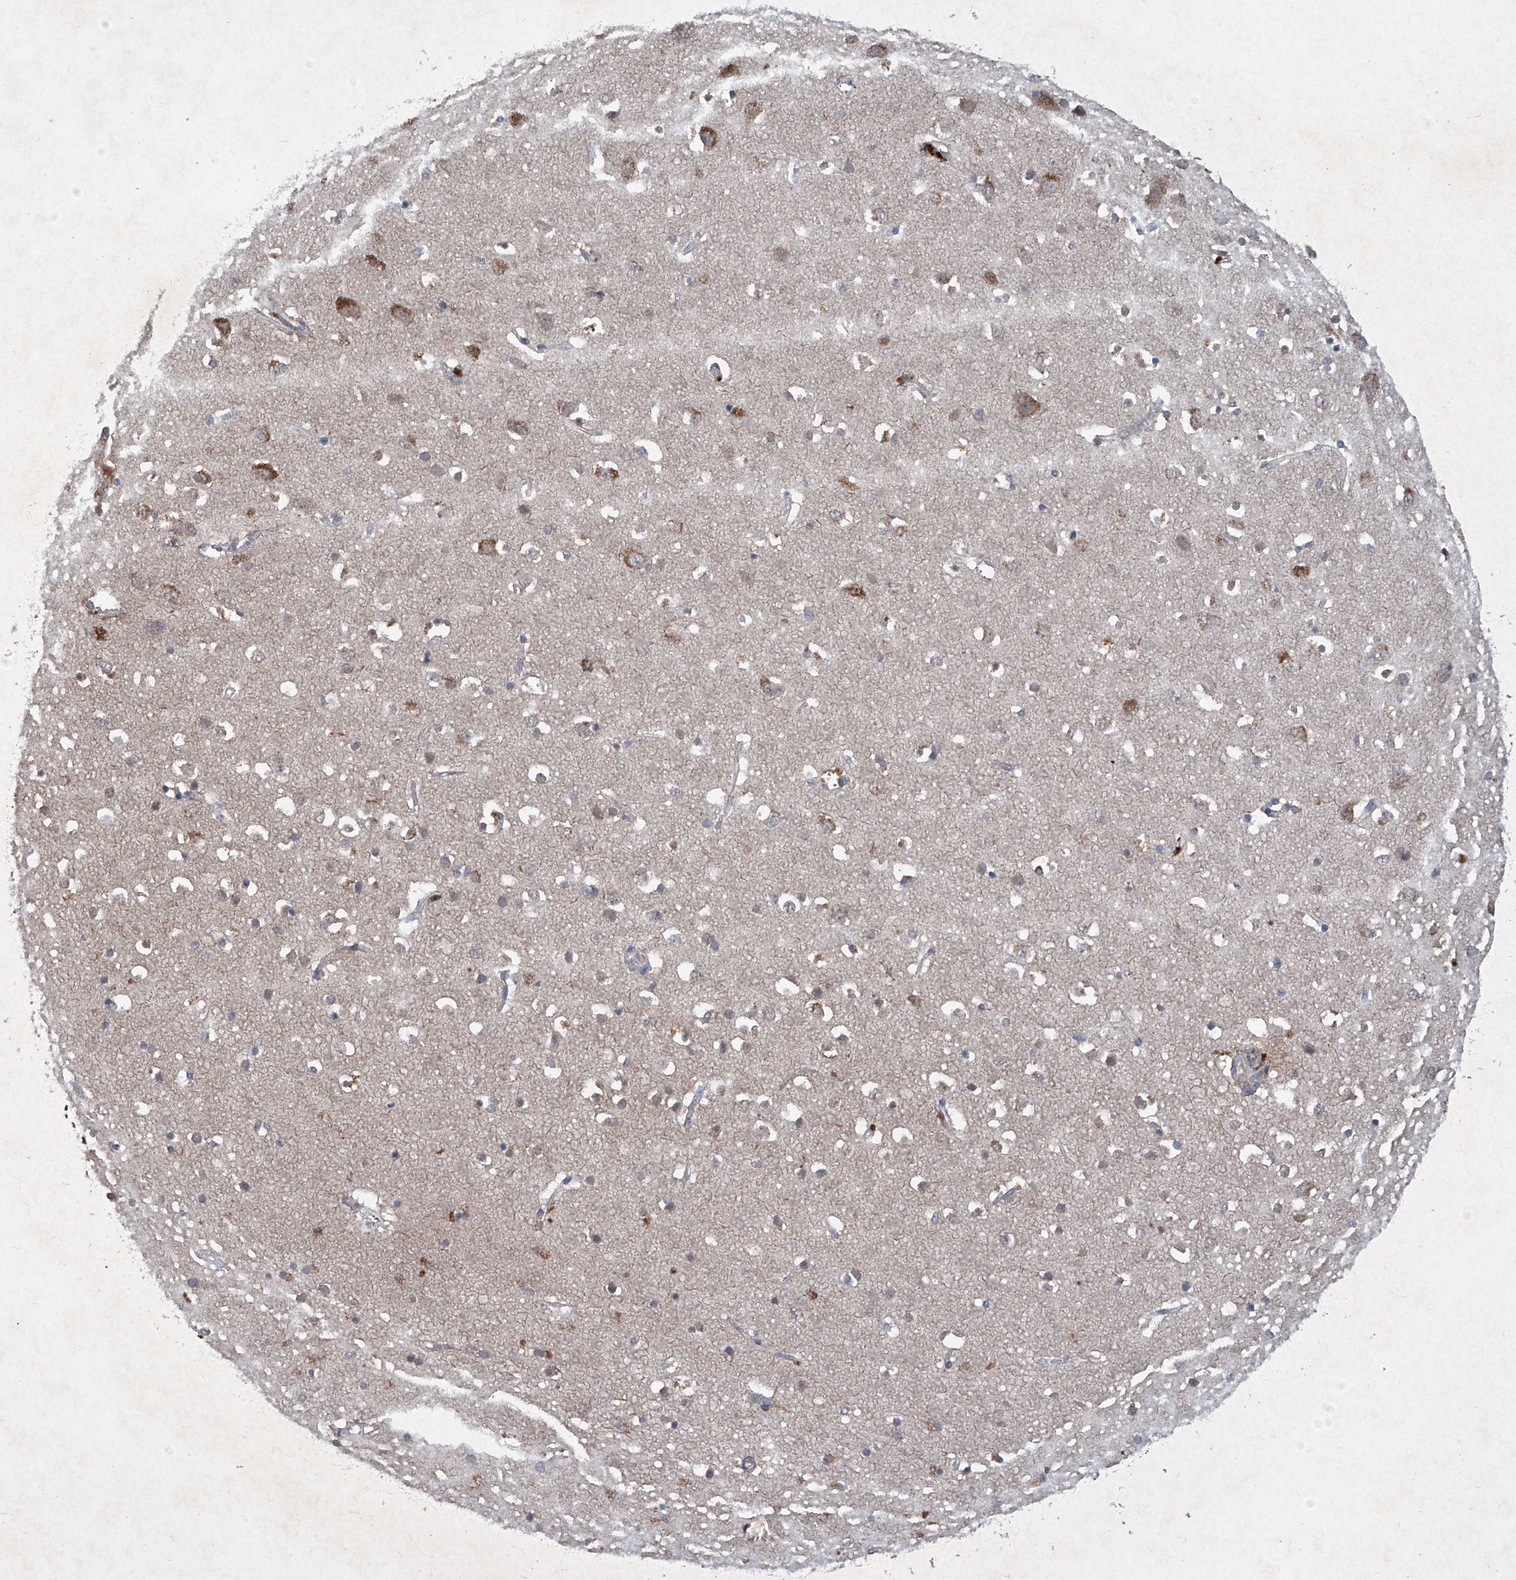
{"staining": {"intensity": "negative", "quantity": "none", "location": "none"}, "tissue": "cerebral cortex", "cell_type": "Endothelial cells", "image_type": "normal", "snomed": [{"axis": "morphology", "description": "Normal tissue, NOS"}, {"axis": "topography", "description": "Cerebral cortex"}], "caption": "A photomicrograph of human cerebral cortex is negative for staining in endothelial cells. Nuclei are stained in blue.", "gene": "SUMF2", "patient": {"sex": "male", "age": 54}}